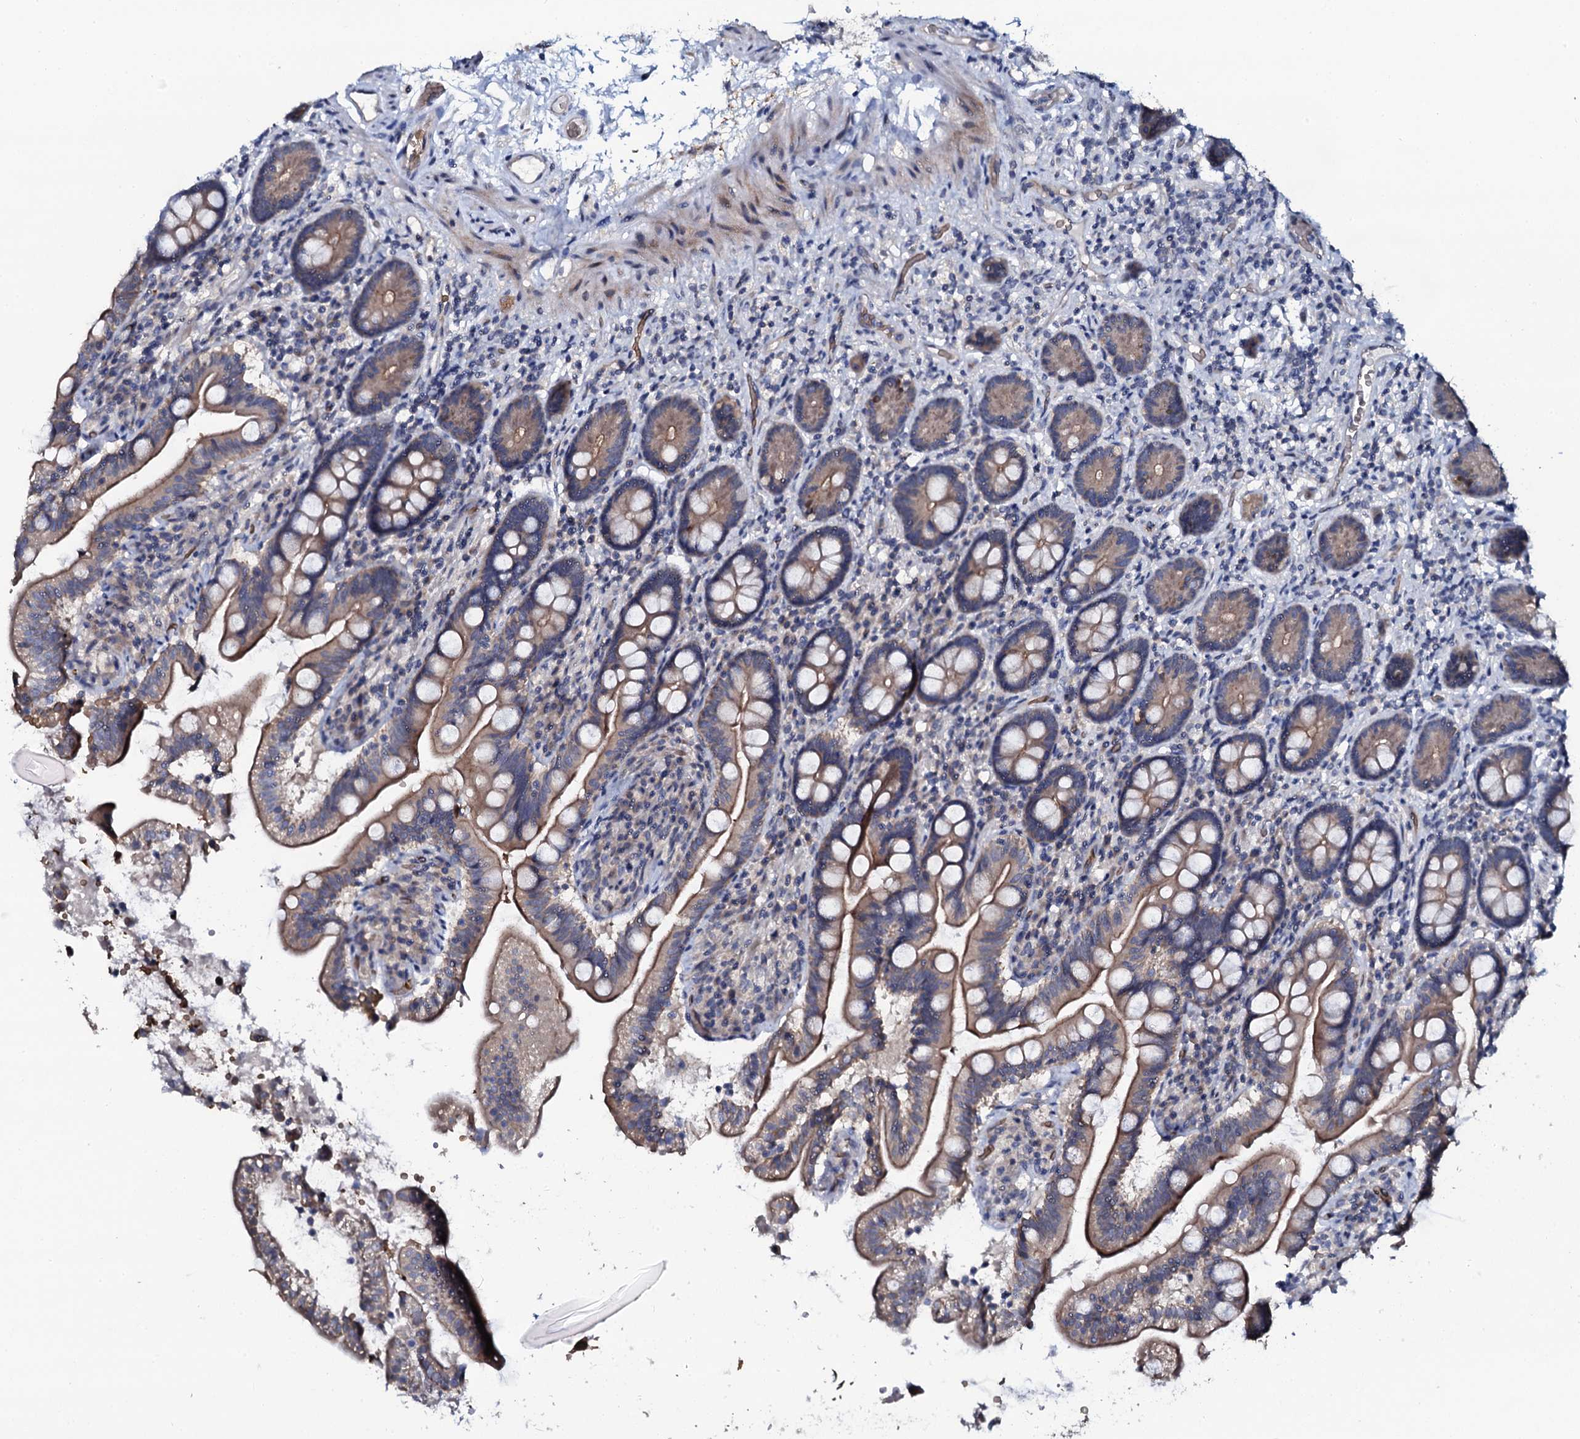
{"staining": {"intensity": "moderate", "quantity": ">75%", "location": "cytoplasmic/membranous"}, "tissue": "small intestine", "cell_type": "Glandular cells", "image_type": "normal", "snomed": [{"axis": "morphology", "description": "Normal tissue, NOS"}, {"axis": "topography", "description": "Small intestine"}], "caption": "Immunohistochemical staining of unremarkable human small intestine demonstrates >75% levels of moderate cytoplasmic/membranous protein expression in about >75% of glandular cells.", "gene": "C10orf88", "patient": {"sex": "female", "age": 64}}